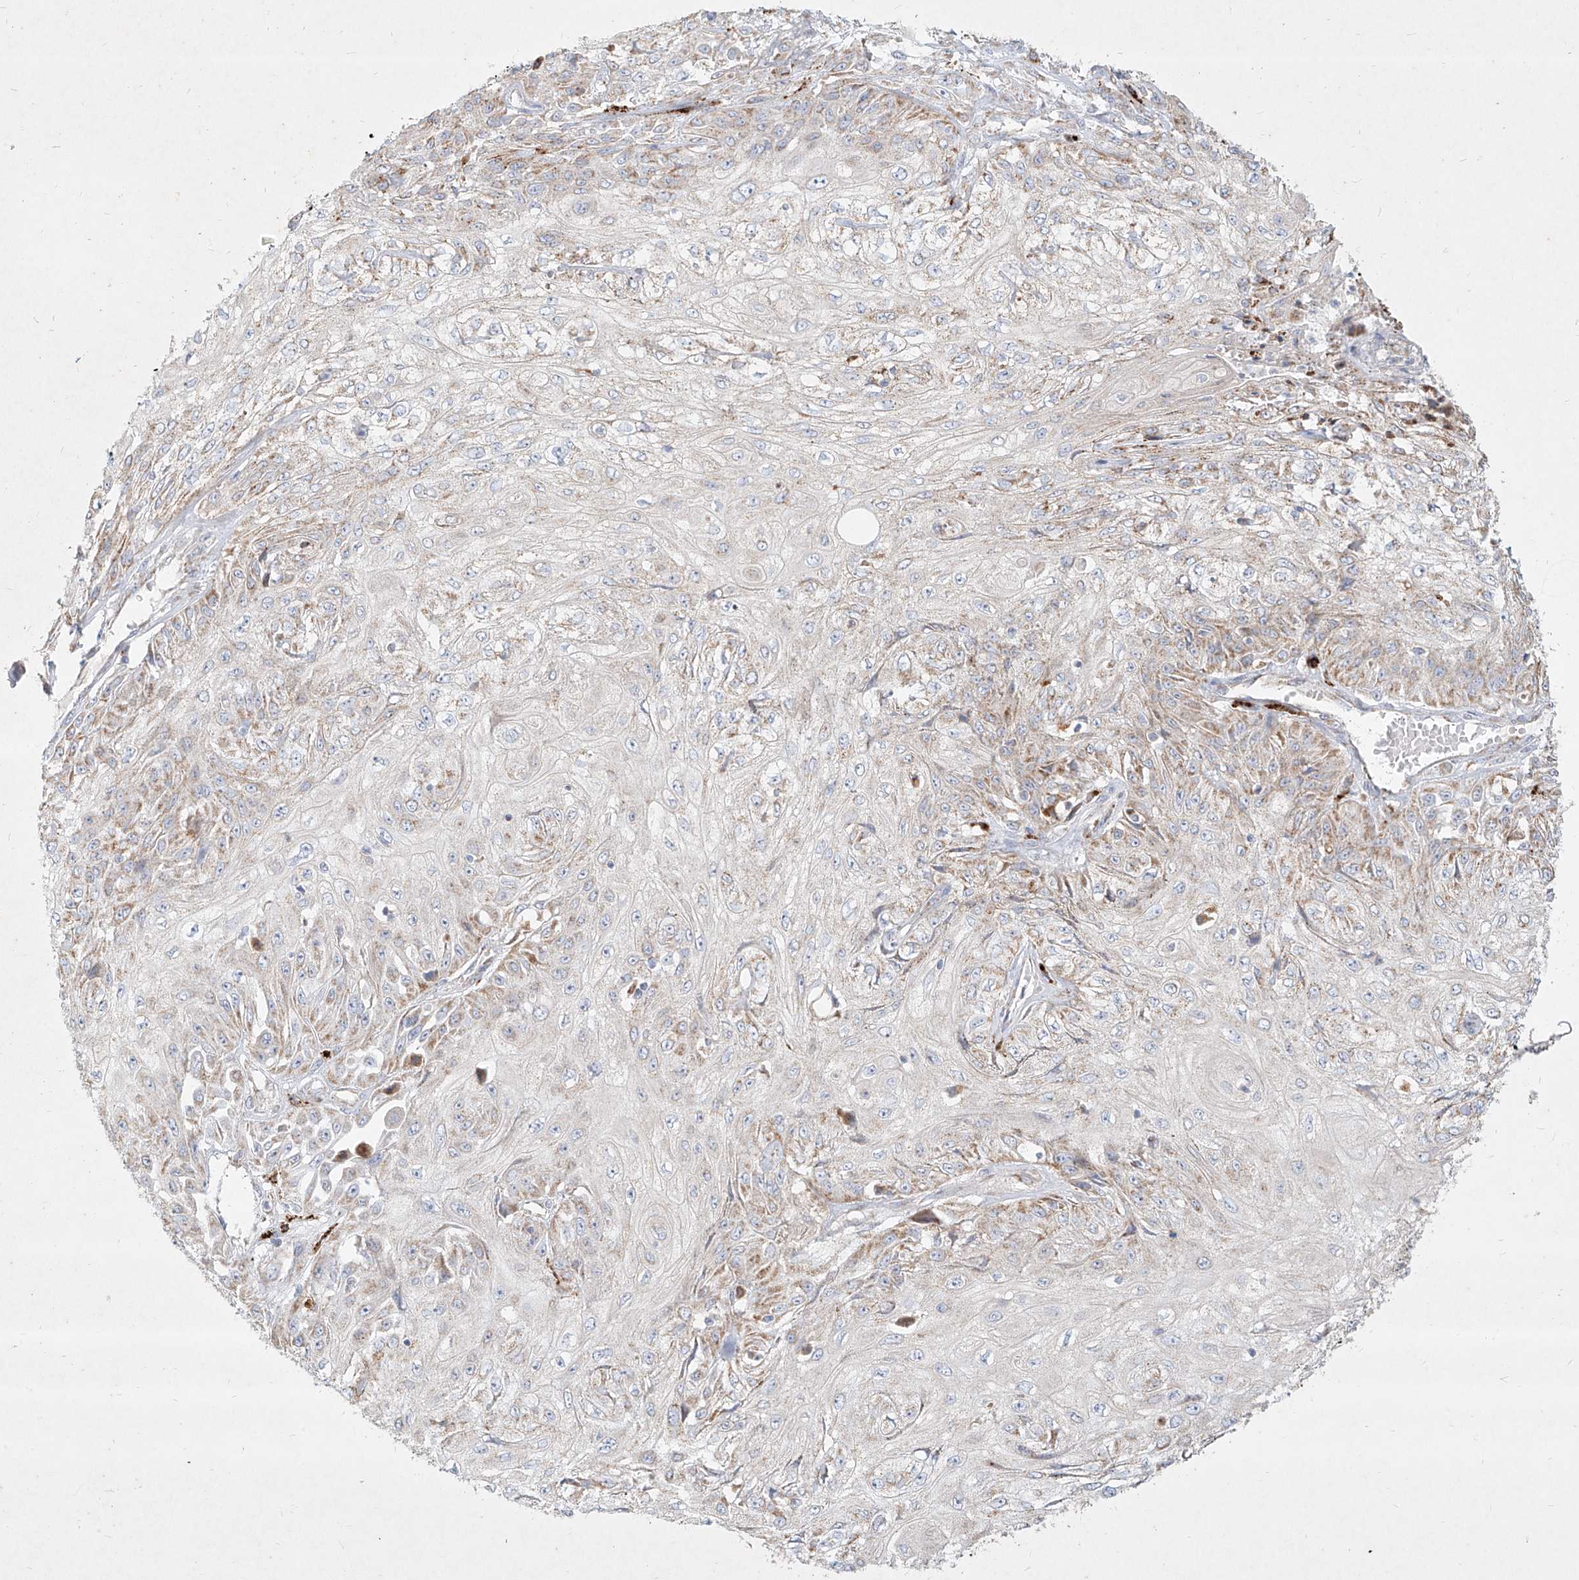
{"staining": {"intensity": "weak", "quantity": "25%-75%", "location": "cytoplasmic/membranous"}, "tissue": "skin cancer", "cell_type": "Tumor cells", "image_type": "cancer", "snomed": [{"axis": "morphology", "description": "Squamous cell carcinoma, NOS"}, {"axis": "morphology", "description": "Squamous cell carcinoma, metastatic, NOS"}, {"axis": "topography", "description": "Skin"}, {"axis": "topography", "description": "Lymph node"}], "caption": "IHC (DAB) staining of skin cancer reveals weak cytoplasmic/membranous protein staining in about 25%-75% of tumor cells.", "gene": "MTX2", "patient": {"sex": "male", "age": 75}}